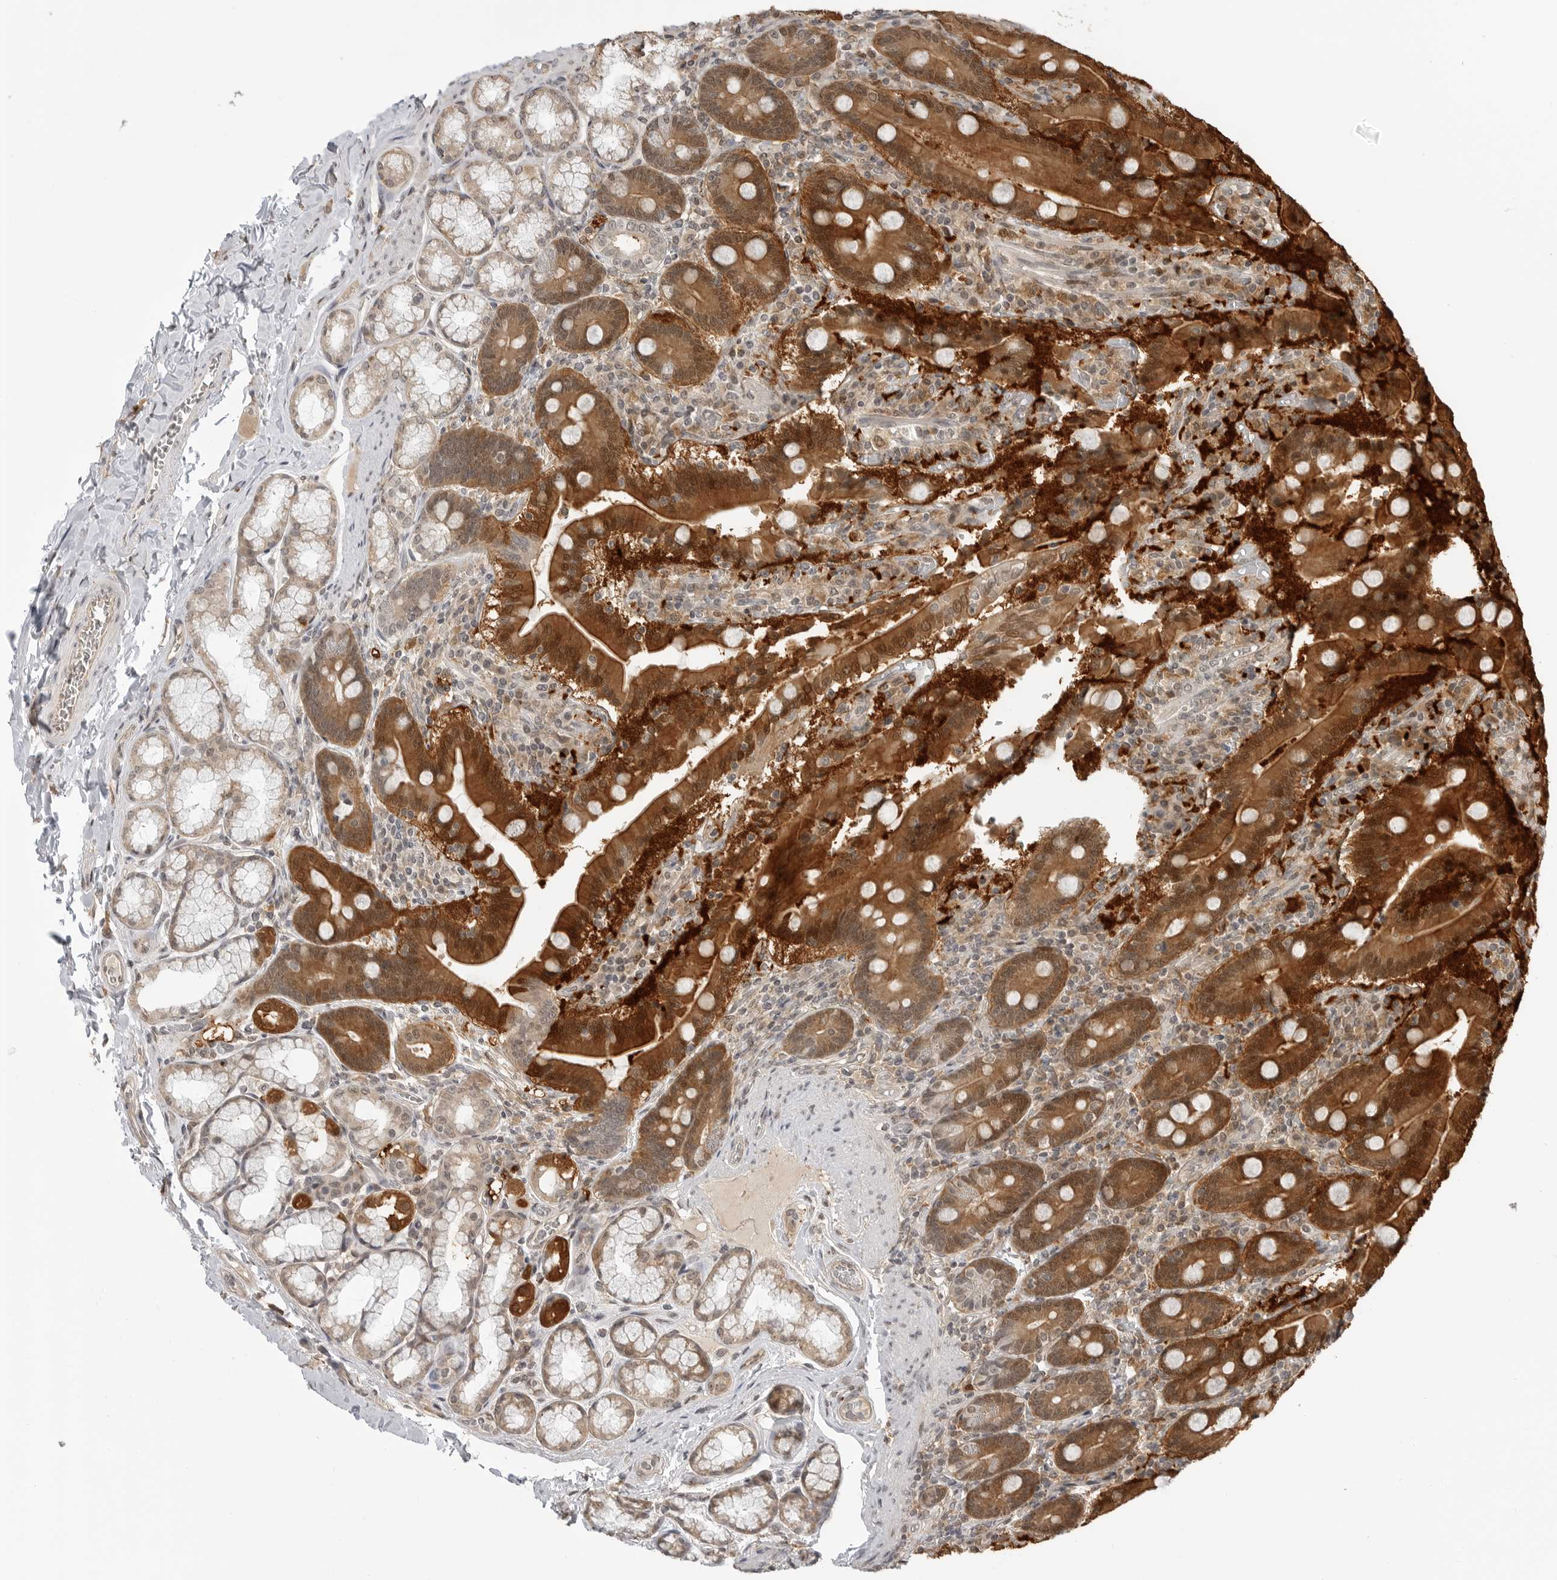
{"staining": {"intensity": "strong", "quantity": ">75%", "location": "cytoplasmic/membranous,nuclear"}, "tissue": "duodenum", "cell_type": "Glandular cells", "image_type": "normal", "snomed": [{"axis": "morphology", "description": "Normal tissue, NOS"}, {"axis": "topography", "description": "Duodenum"}], "caption": "An immunohistochemistry photomicrograph of unremarkable tissue is shown. Protein staining in brown highlights strong cytoplasmic/membranous,nuclear positivity in duodenum within glandular cells.", "gene": "BMP2K", "patient": {"sex": "female", "age": 62}}